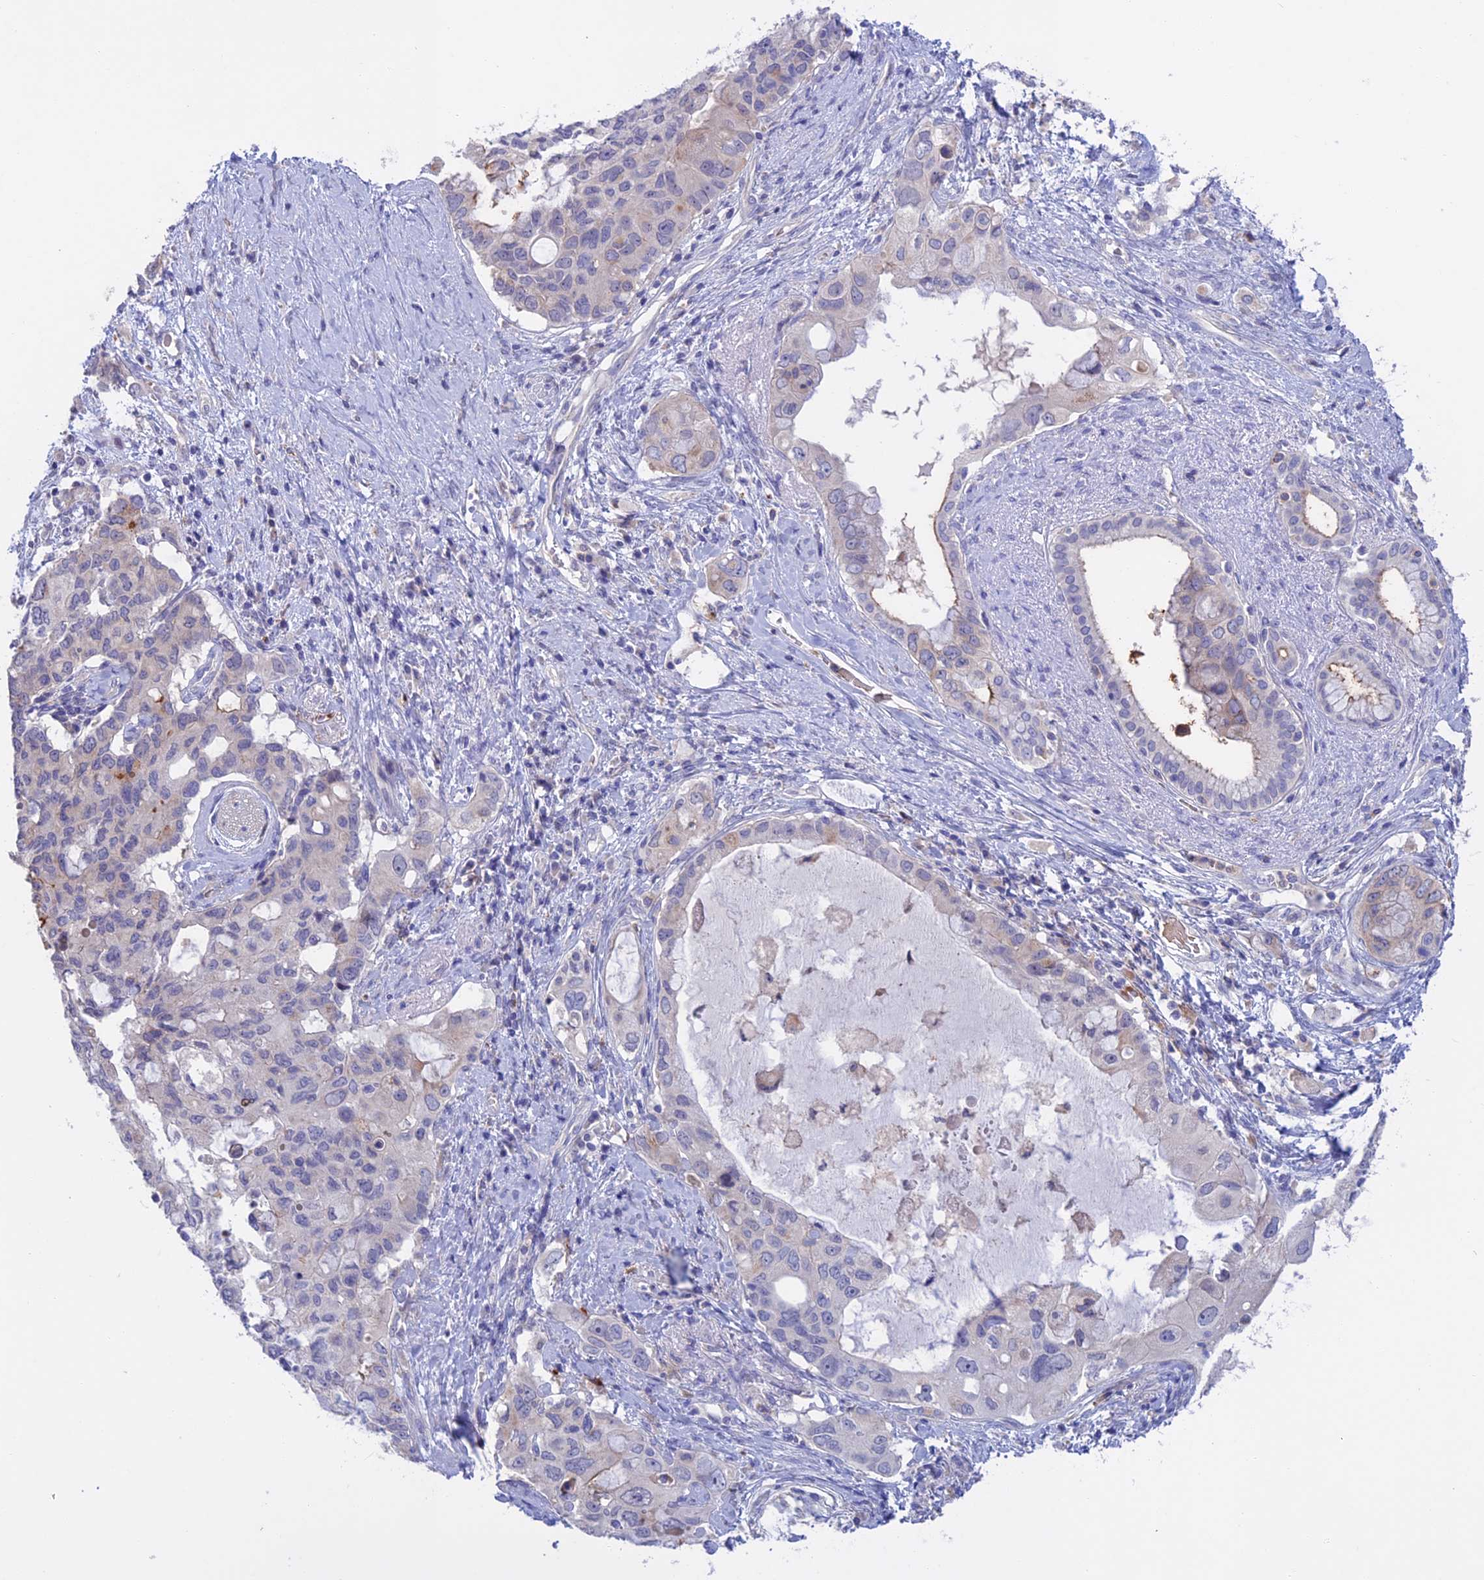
{"staining": {"intensity": "negative", "quantity": "none", "location": "none"}, "tissue": "pancreatic cancer", "cell_type": "Tumor cells", "image_type": "cancer", "snomed": [{"axis": "morphology", "description": "Adenocarcinoma, NOS"}, {"axis": "topography", "description": "Pancreas"}], "caption": "Immunohistochemical staining of human pancreatic adenocarcinoma exhibits no significant positivity in tumor cells.", "gene": "SLC2A6", "patient": {"sex": "female", "age": 56}}